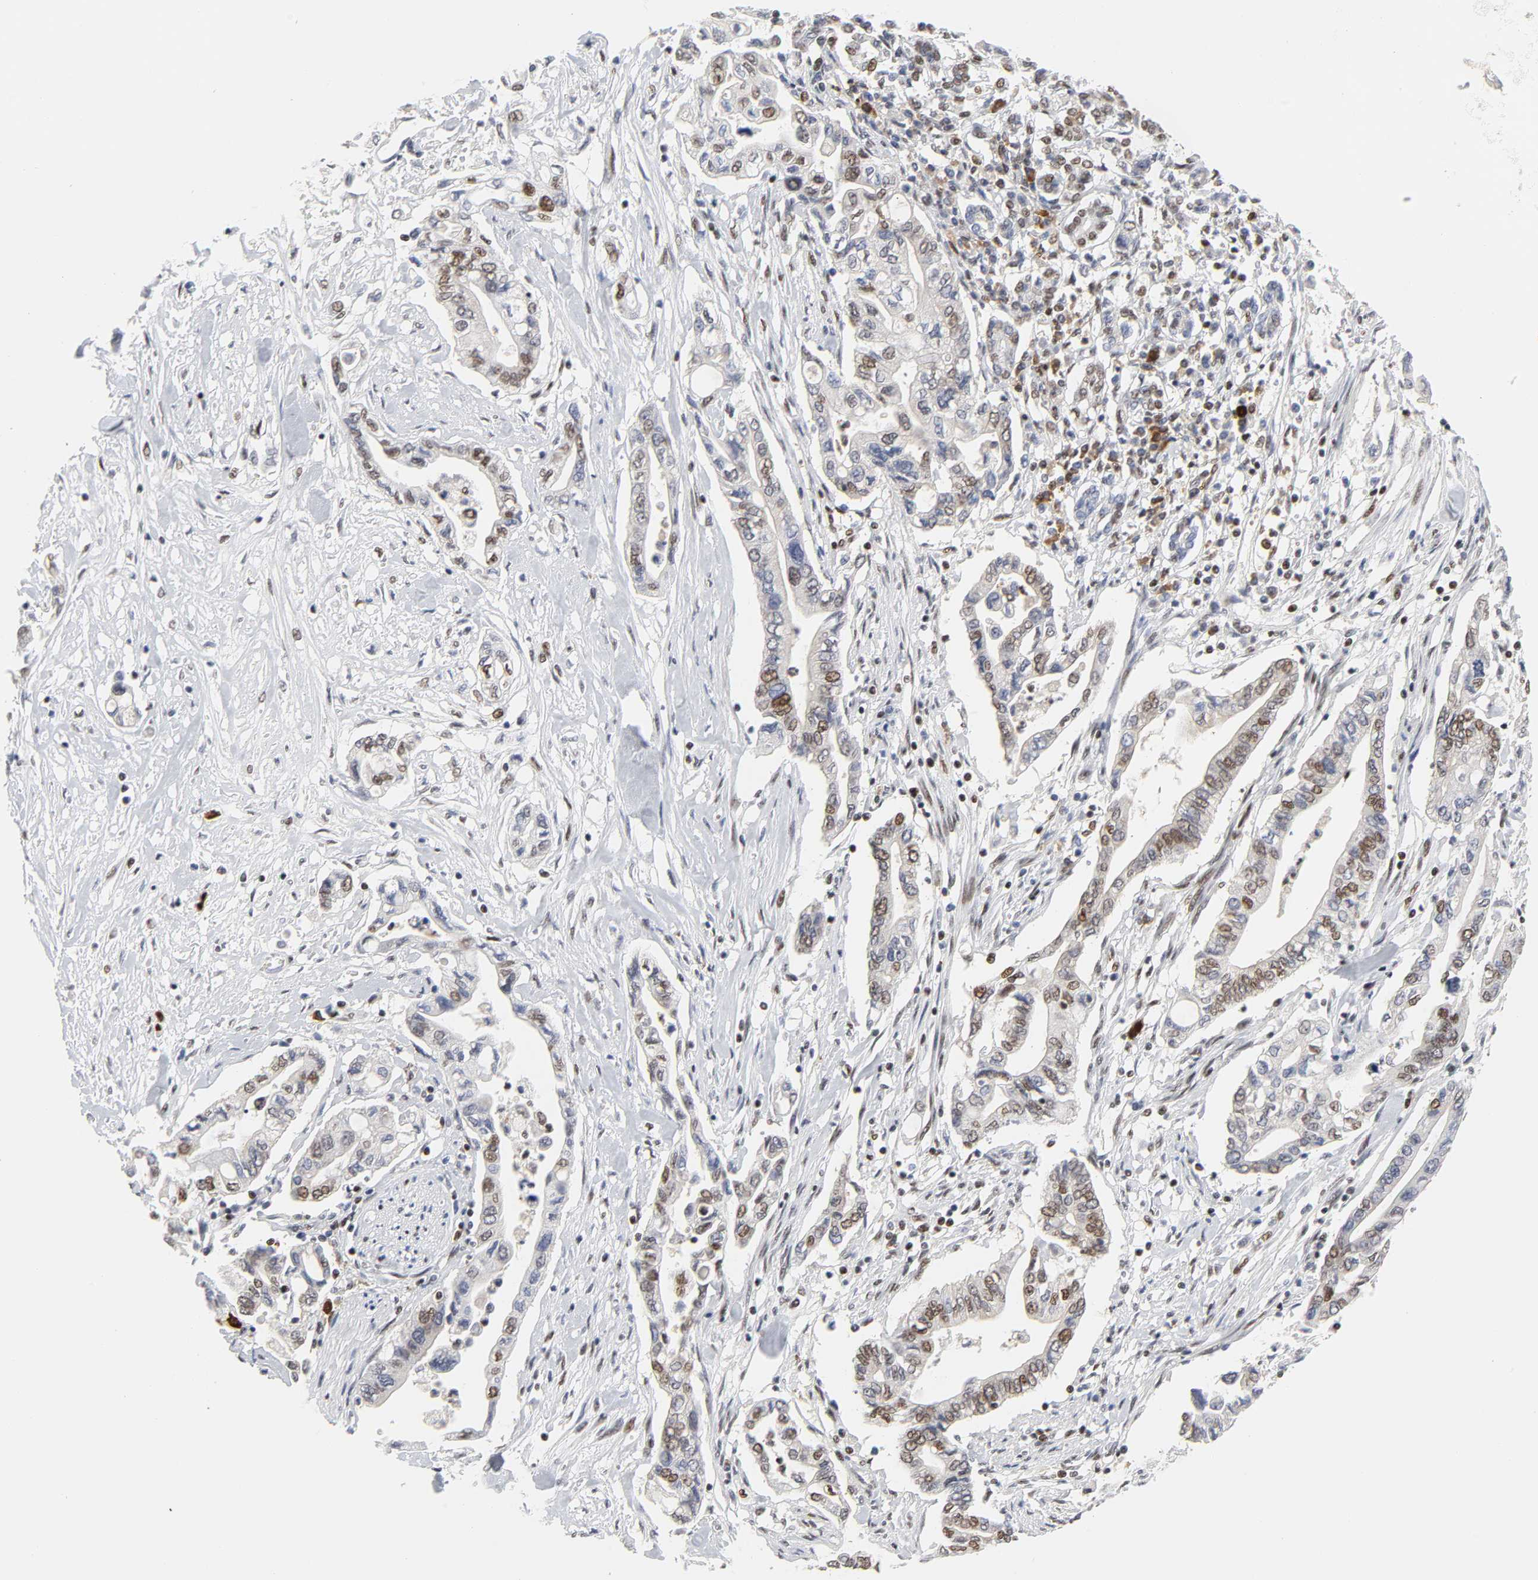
{"staining": {"intensity": "moderate", "quantity": "25%-75%", "location": "nuclear"}, "tissue": "pancreatic cancer", "cell_type": "Tumor cells", "image_type": "cancer", "snomed": [{"axis": "morphology", "description": "Adenocarcinoma, NOS"}, {"axis": "topography", "description": "Pancreas"}], "caption": "There is medium levels of moderate nuclear staining in tumor cells of pancreatic cancer, as demonstrated by immunohistochemical staining (brown color).", "gene": "CREBBP", "patient": {"sex": "female", "age": 57}}